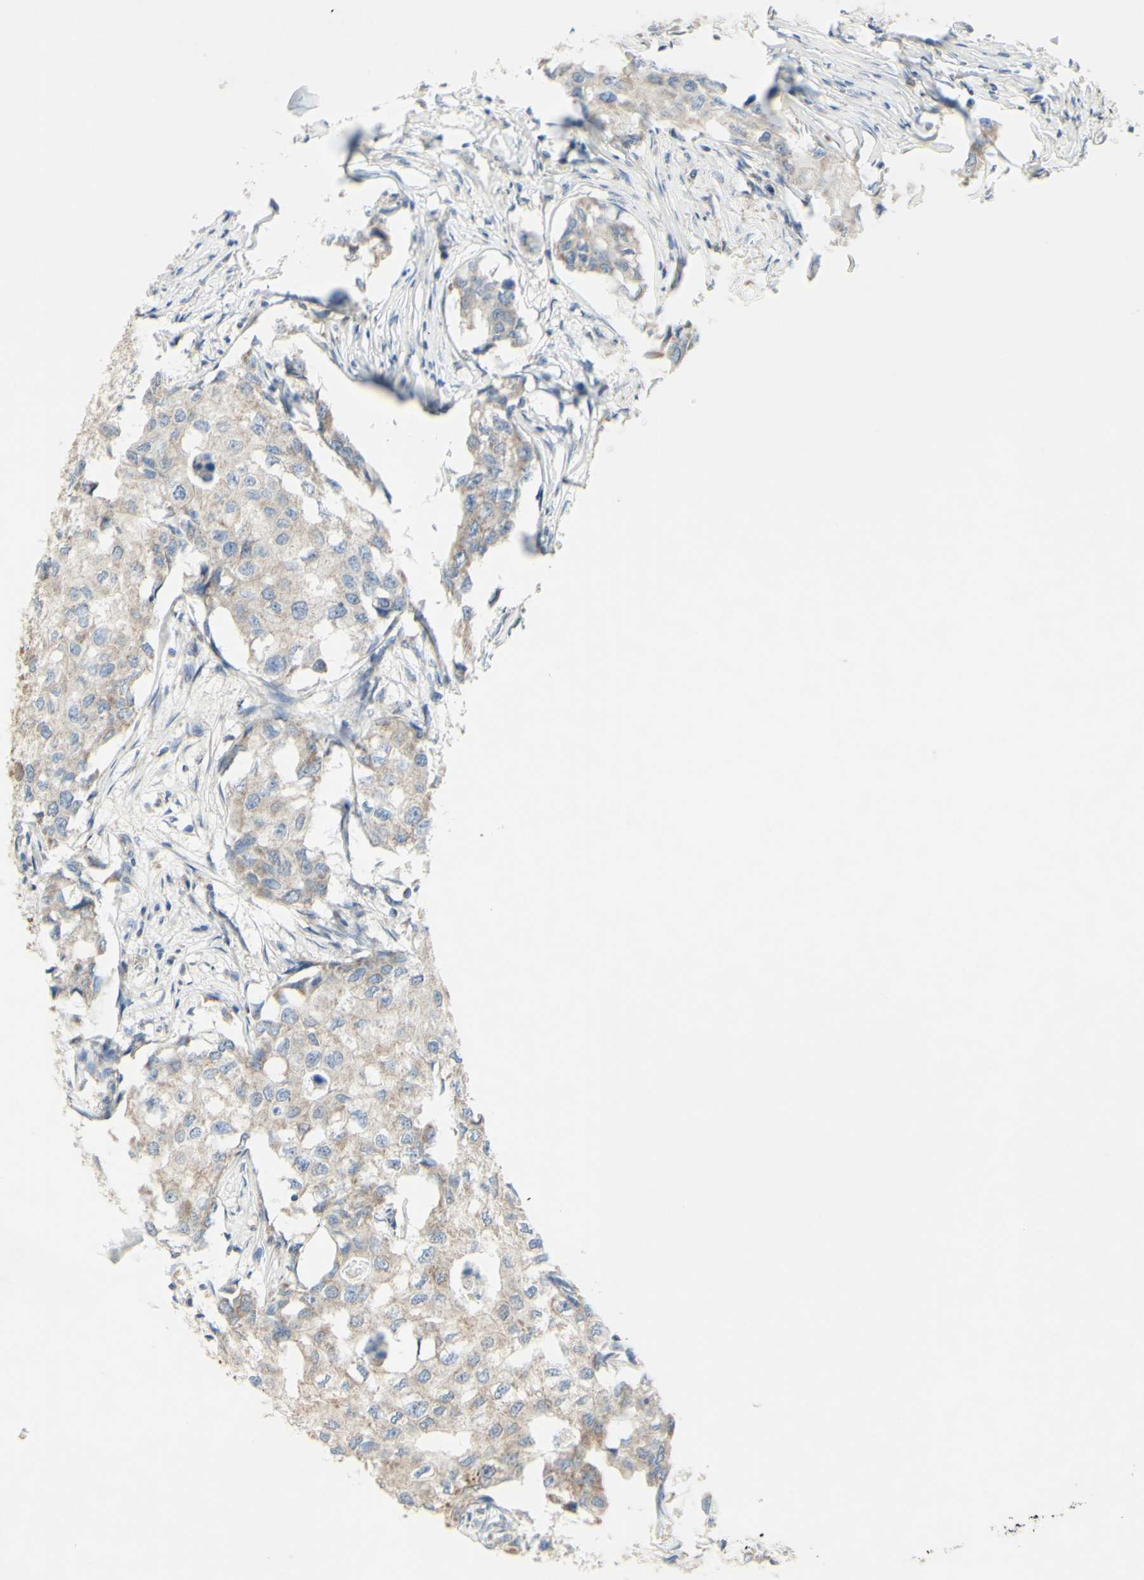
{"staining": {"intensity": "weak", "quantity": "<25%", "location": "cytoplasmic/membranous"}, "tissue": "breast cancer", "cell_type": "Tumor cells", "image_type": "cancer", "snomed": [{"axis": "morphology", "description": "Duct carcinoma"}, {"axis": "topography", "description": "Breast"}], "caption": "Immunohistochemistry (IHC) of human breast cancer (intraductal carcinoma) exhibits no expression in tumor cells.", "gene": "CNTNAP1", "patient": {"sex": "female", "age": 27}}